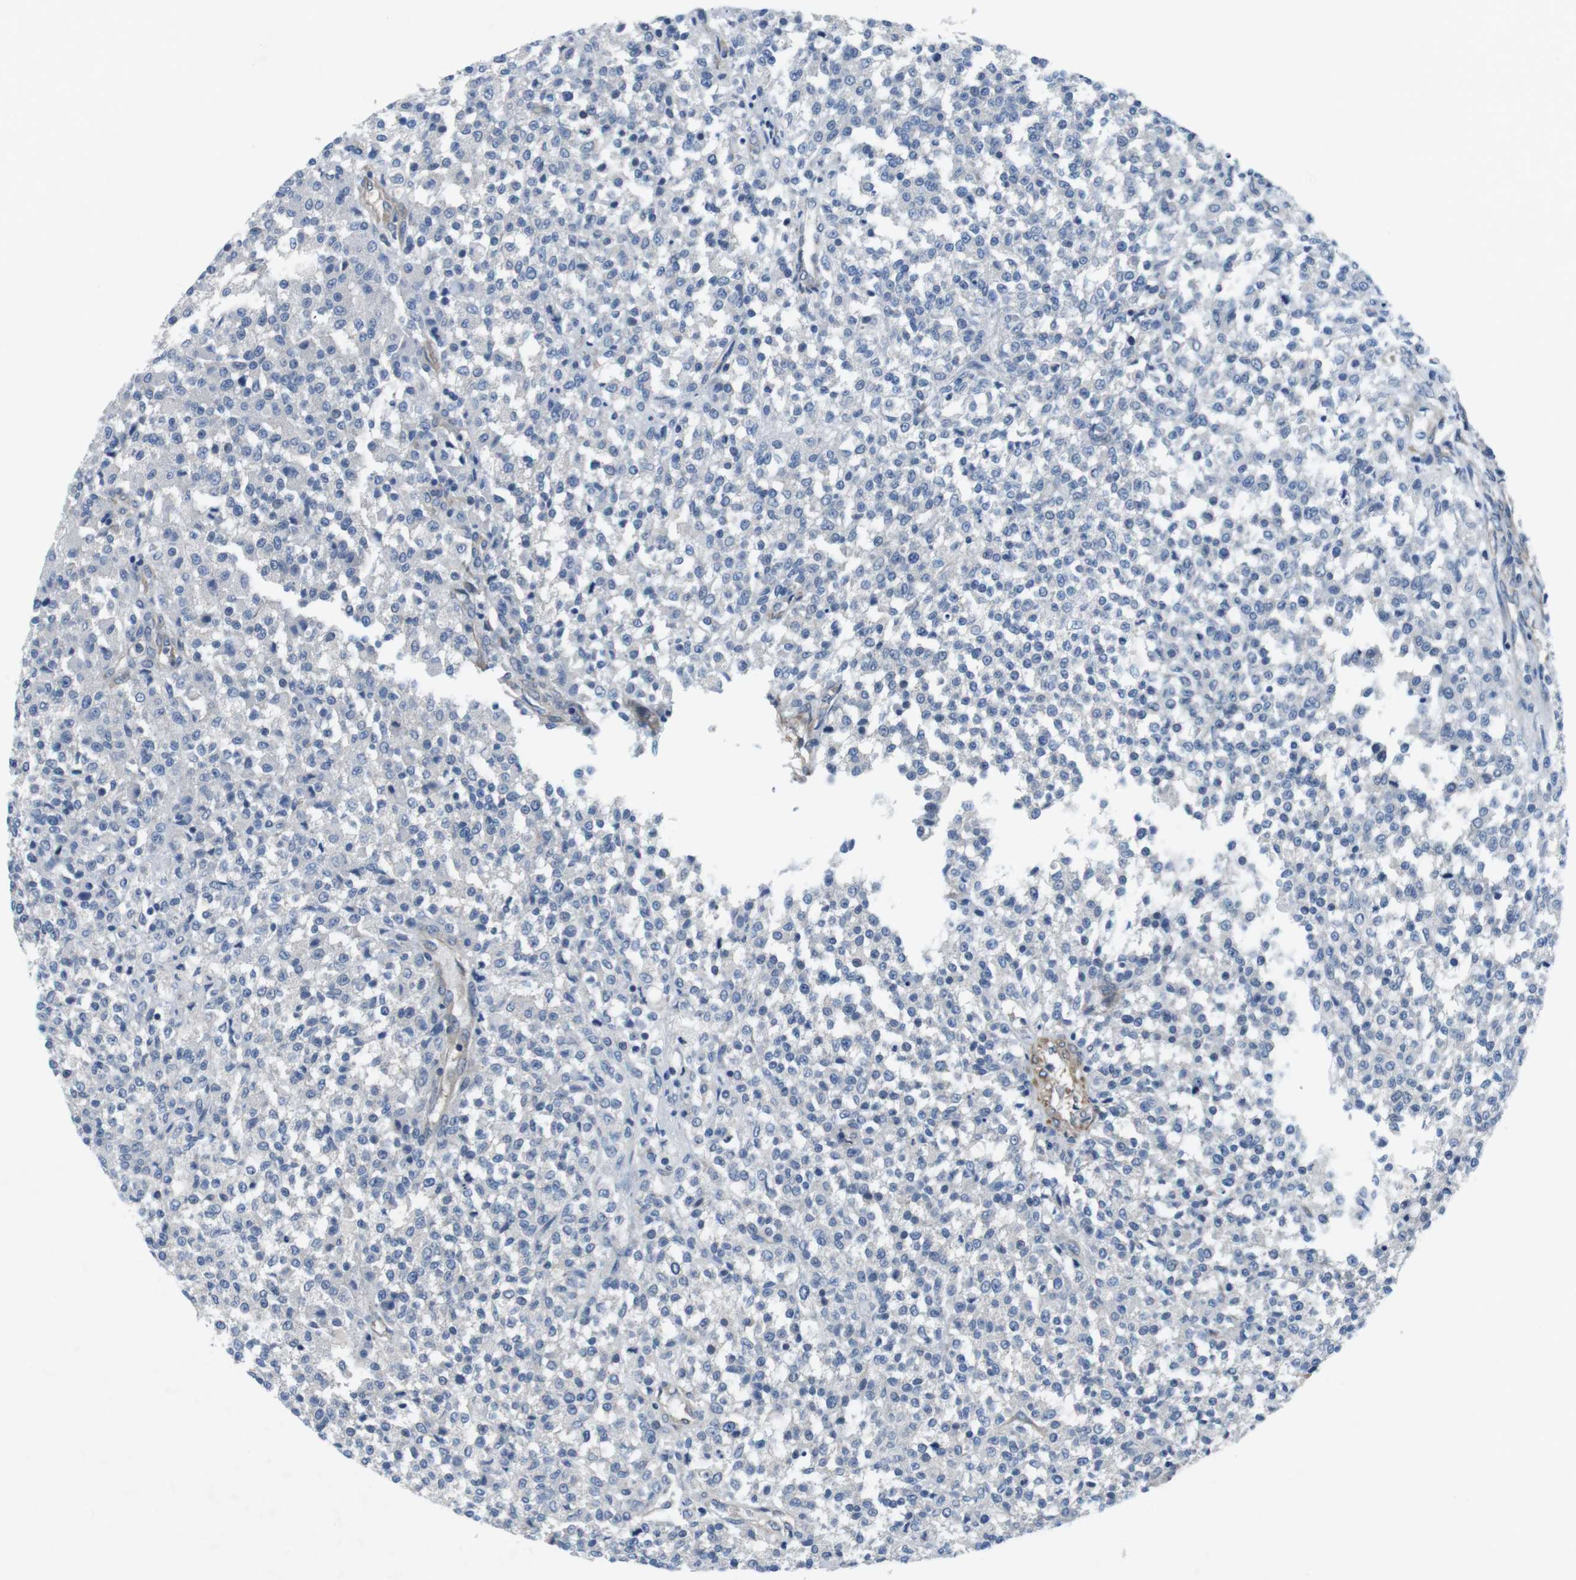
{"staining": {"intensity": "negative", "quantity": "none", "location": "none"}, "tissue": "testis cancer", "cell_type": "Tumor cells", "image_type": "cancer", "snomed": [{"axis": "morphology", "description": "Seminoma, NOS"}, {"axis": "topography", "description": "Testis"}], "caption": "Immunohistochemistry micrograph of neoplastic tissue: human testis cancer stained with DAB displays no significant protein staining in tumor cells. (DAB immunohistochemistry (IHC), high magnification).", "gene": "DCLK1", "patient": {"sex": "male", "age": 59}}